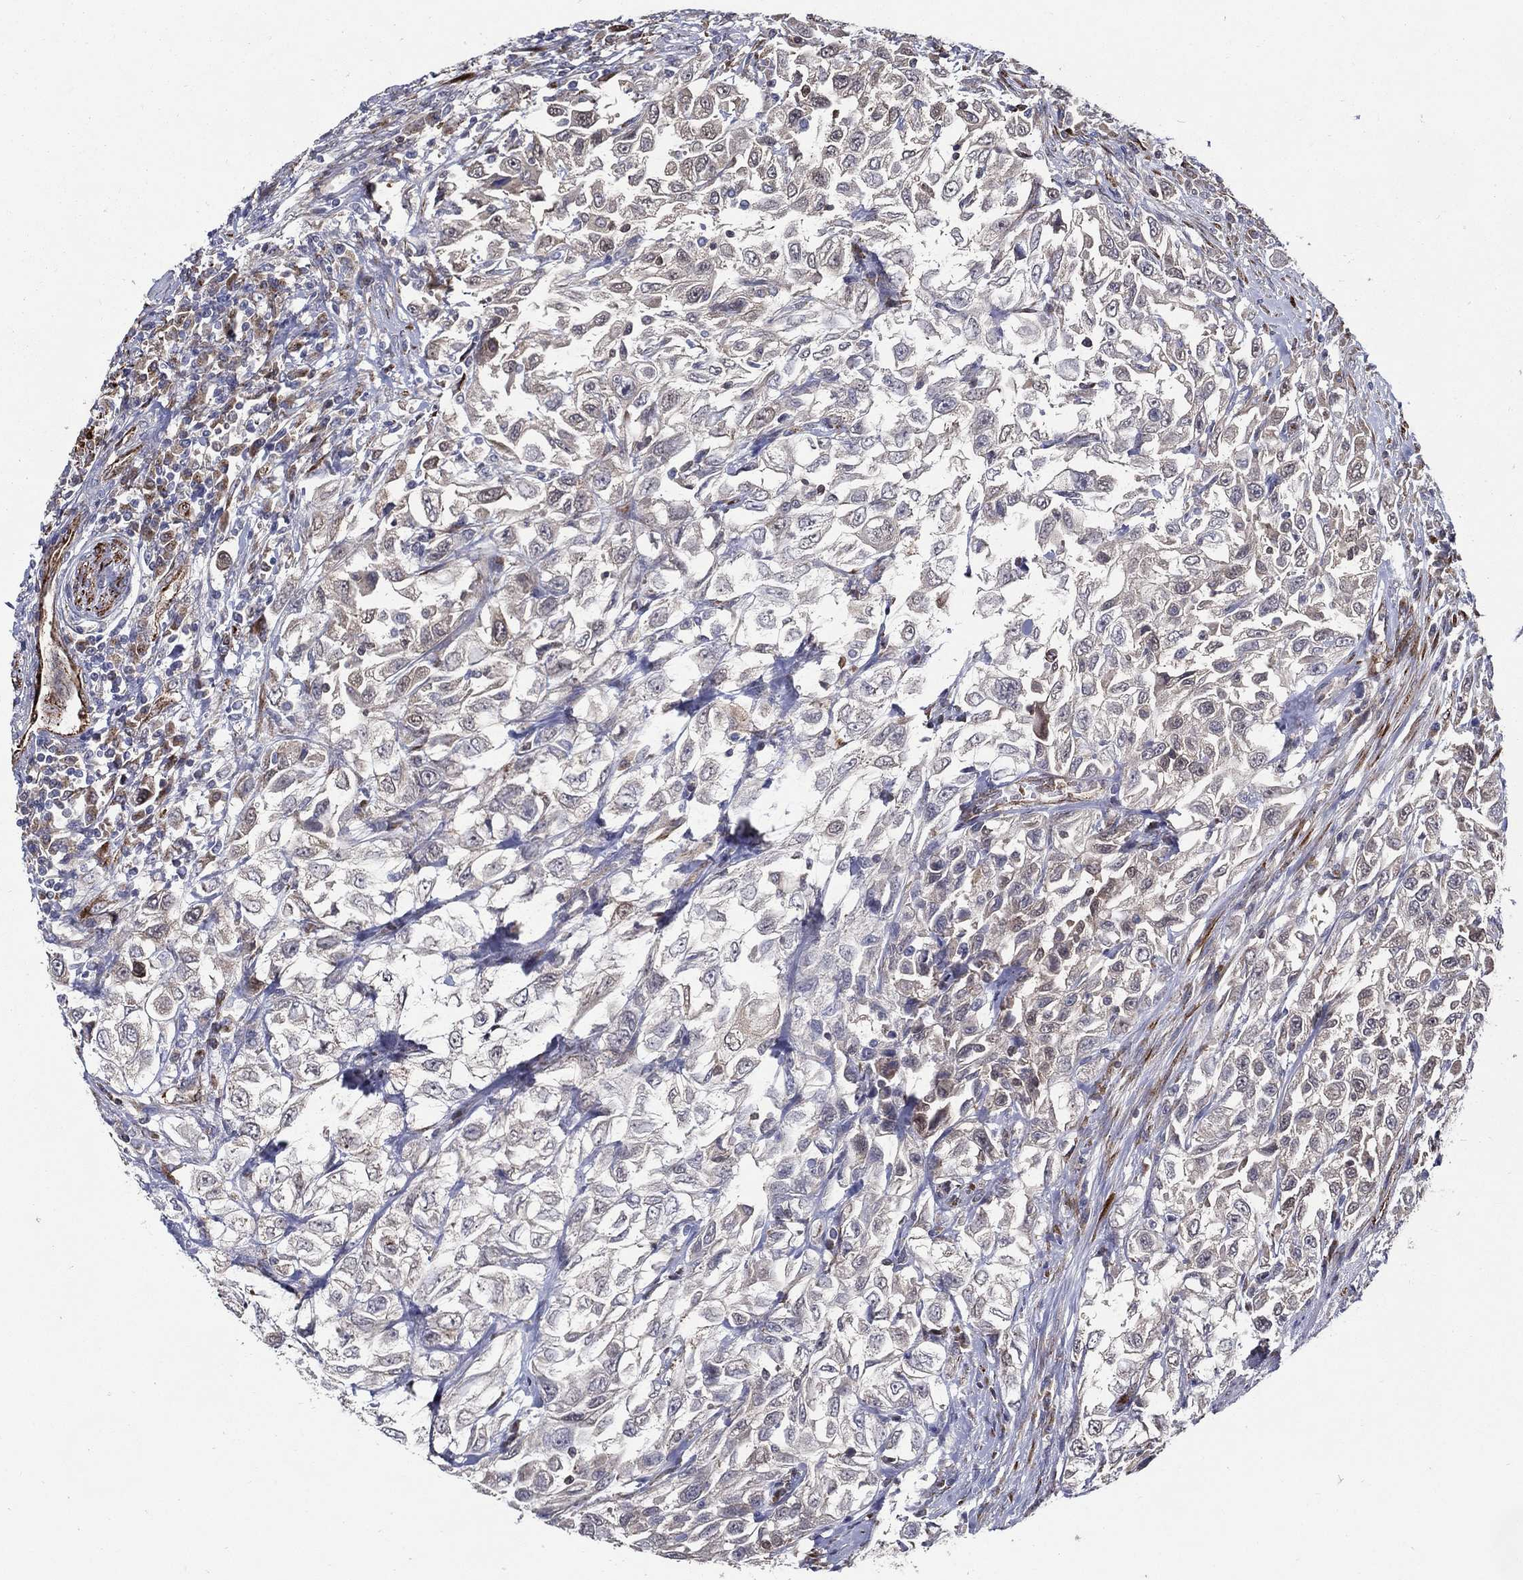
{"staining": {"intensity": "negative", "quantity": "none", "location": "none"}, "tissue": "urothelial cancer", "cell_type": "Tumor cells", "image_type": "cancer", "snomed": [{"axis": "morphology", "description": "Urothelial carcinoma, High grade"}, {"axis": "topography", "description": "Urinary bladder"}], "caption": "DAB (3,3'-diaminobenzidine) immunohistochemical staining of human urothelial cancer shows no significant positivity in tumor cells. The staining is performed using DAB brown chromogen with nuclei counter-stained in using hematoxylin.", "gene": "ARHGAP11A", "patient": {"sex": "female", "age": 56}}